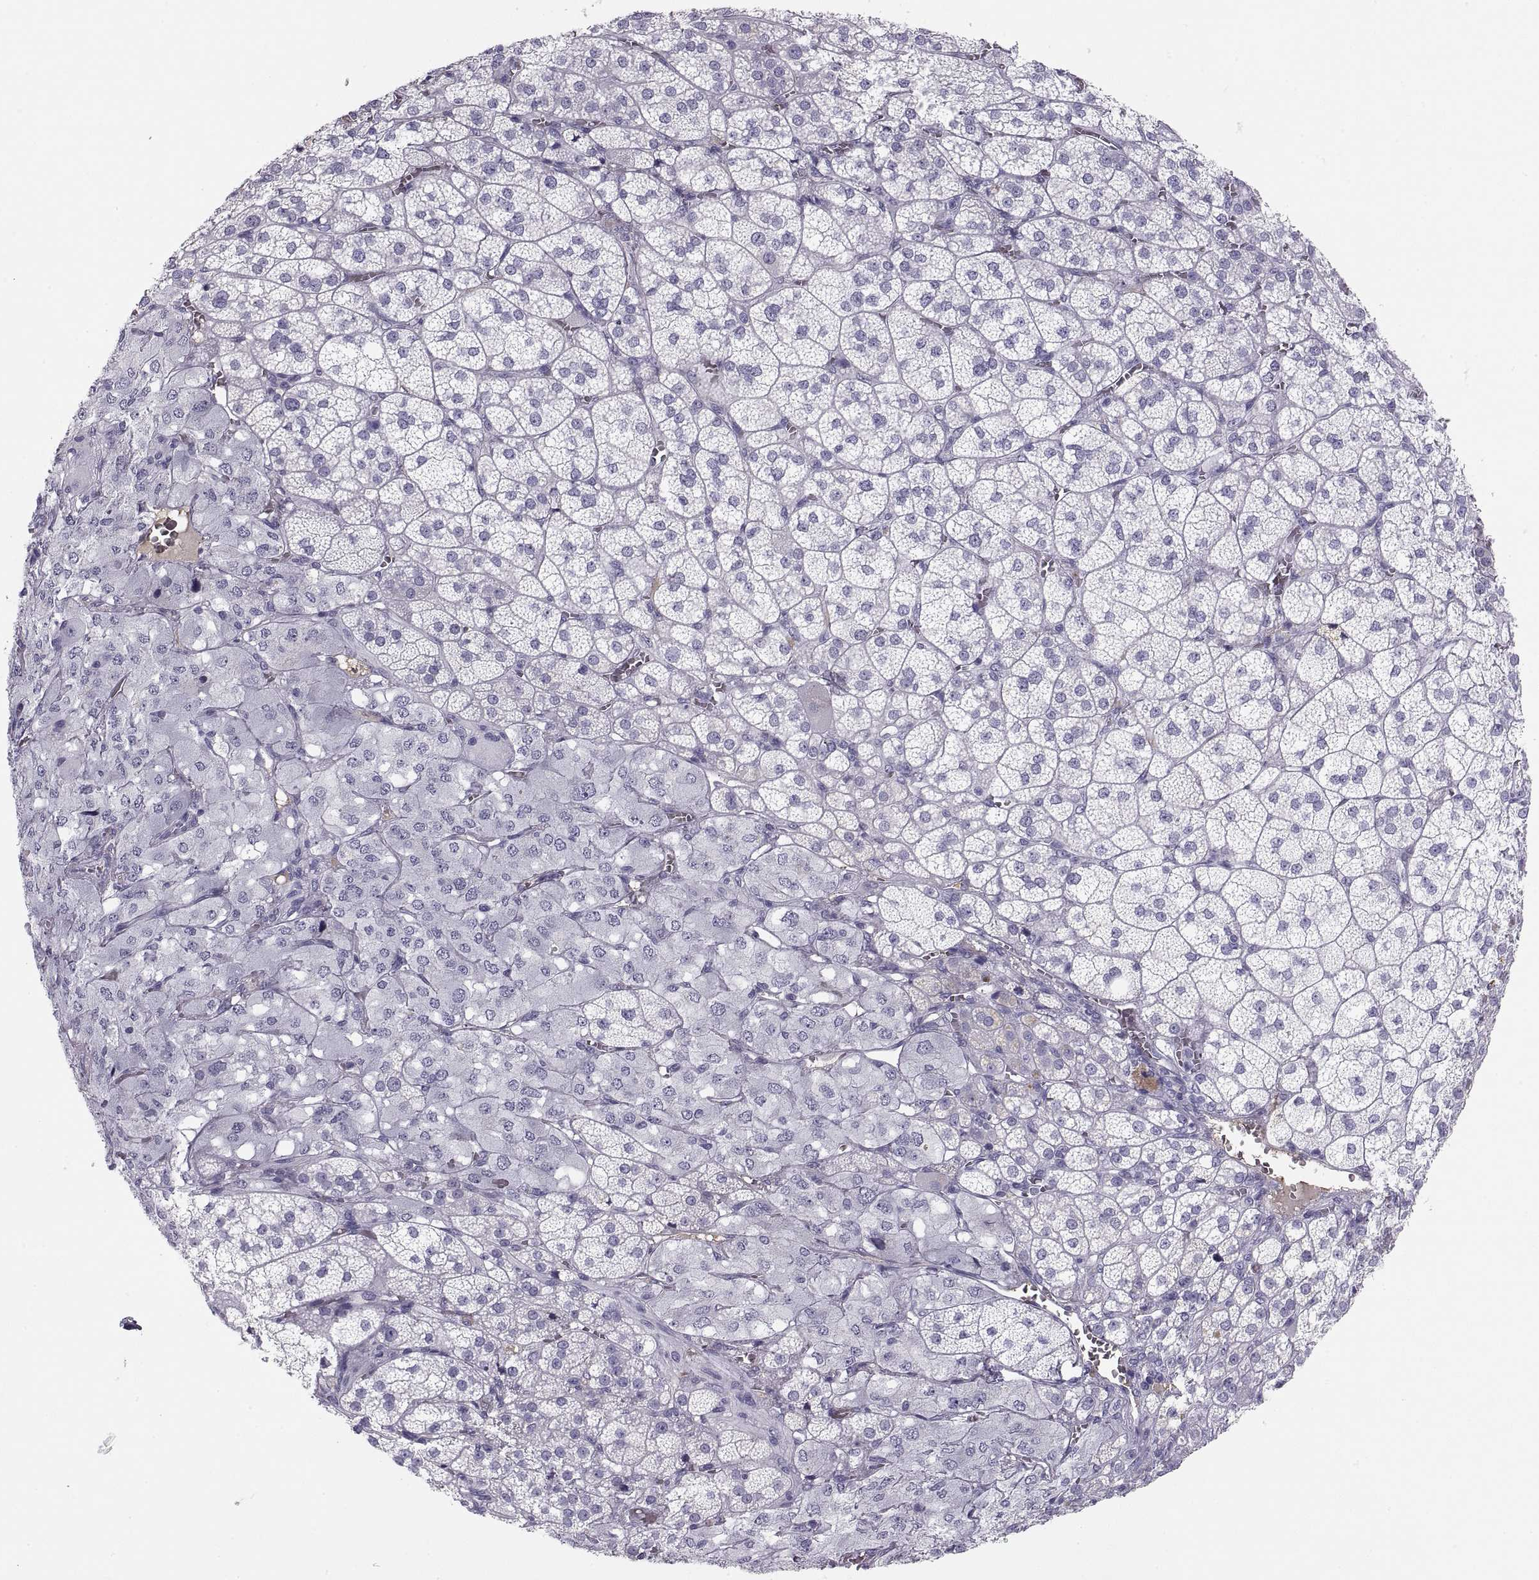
{"staining": {"intensity": "negative", "quantity": "none", "location": "none"}, "tissue": "adrenal gland", "cell_type": "Glandular cells", "image_type": "normal", "snomed": [{"axis": "morphology", "description": "Normal tissue, NOS"}, {"axis": "topography", "description": "Adrenal gland"}], "caption": "The micrograph displays no significant staining in glandular cells of adrenal gland. Brightfield microscopy of IHC stained with DAB (3,3'-diaminobenzidine) (brown) and hematoxylin (blue), captured at high magnification.", "gene": "MAGEB2", "patient": {"sex": "female", "age": 60}}